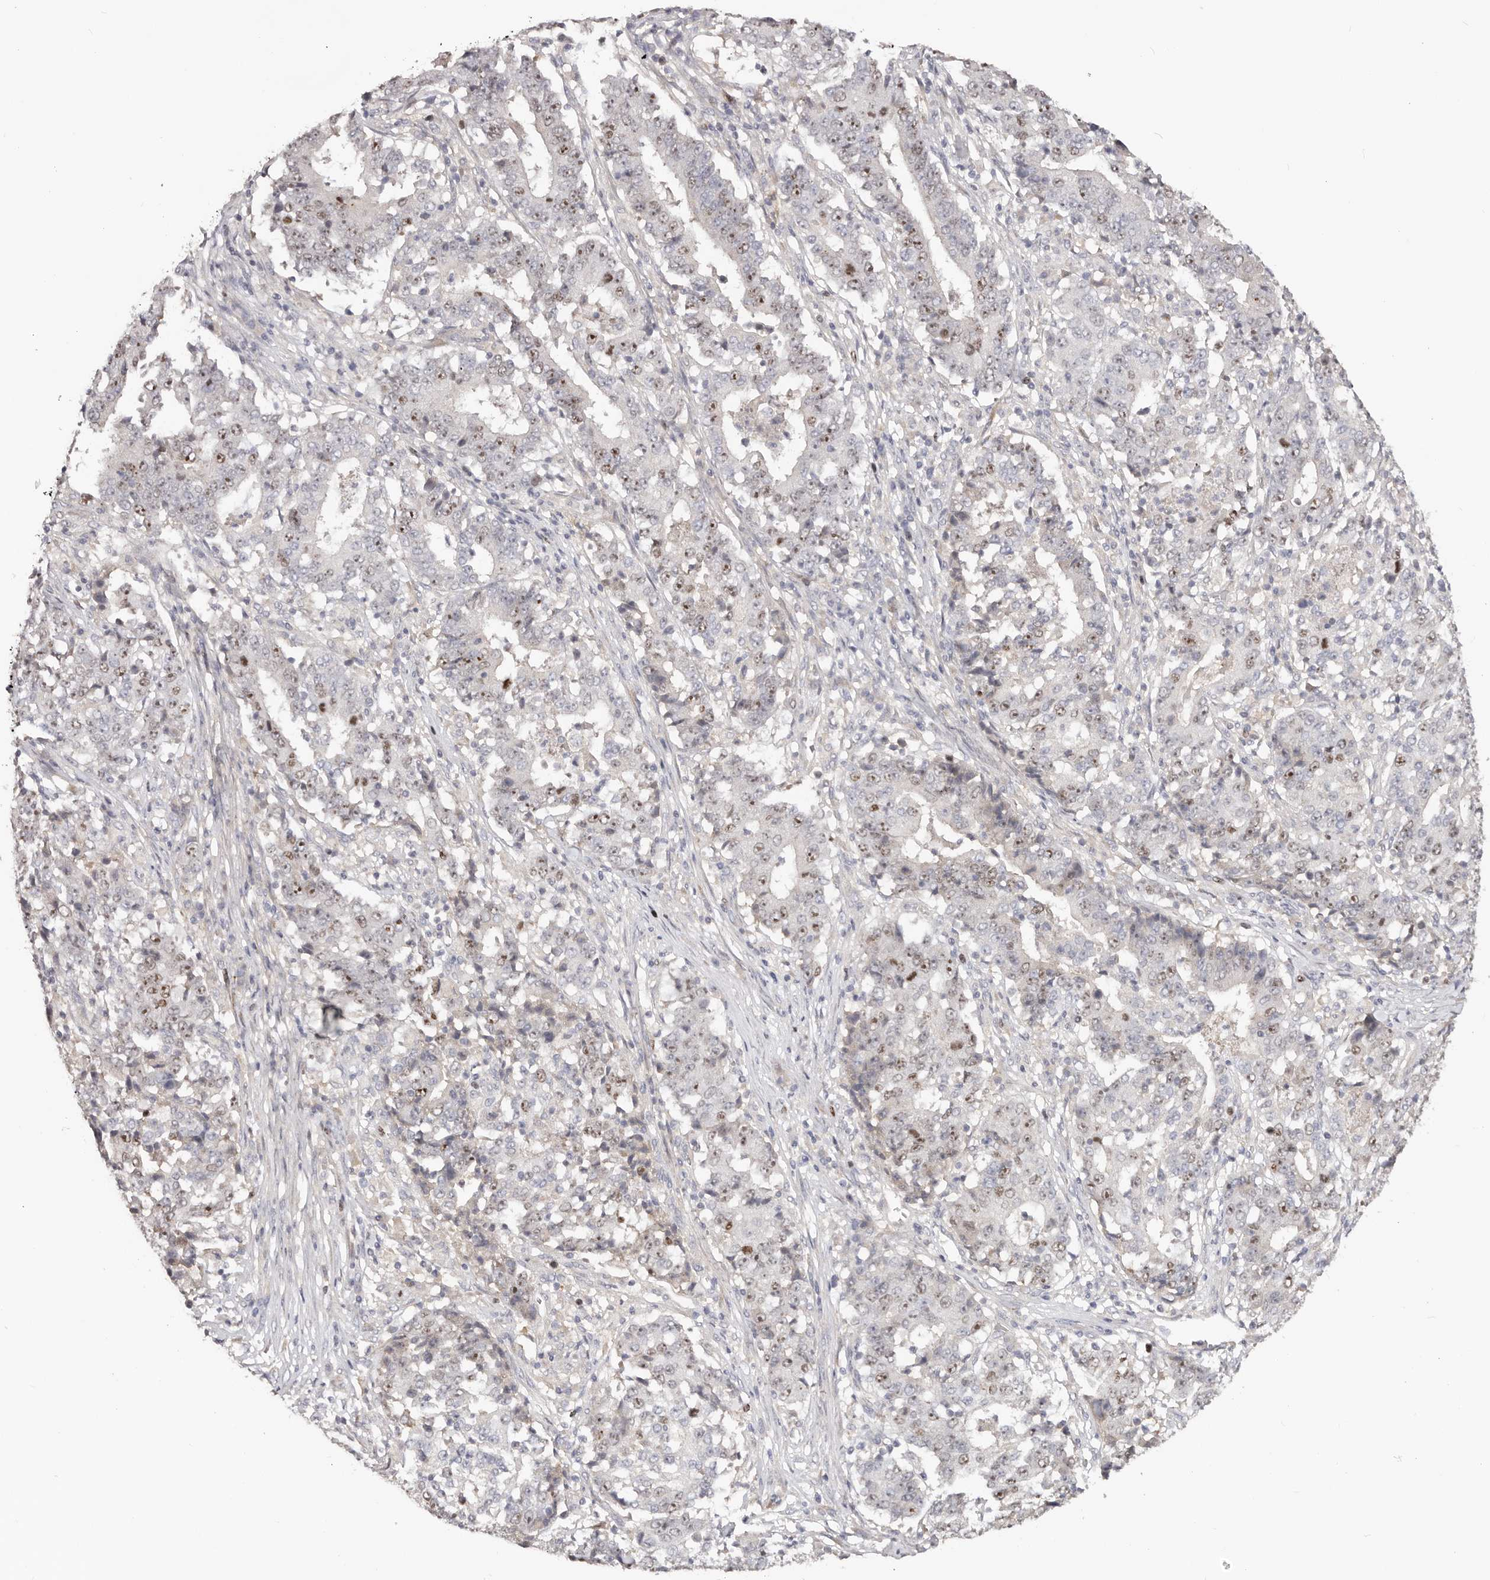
{"staining": {"intensity": "moderate", "quantity": "25%-75%", "location": "nuclear"}, "tissue": "stomach cancer", "cell_type": "Tumor cells", "image_type": "cancer", "snomed": [{"axis": "morphology", "description": "Adenocarcinoma, NOS"}, {"axis": "topography", "description": "Stomach"}], "caption": "Moderate nuclear staining for a protein is identified in about 25%-75% of tumor cells of adenocarcinoma (stomach) using immunohistochemistry (IHC).", "gene": "CCDC190", "patient": {"sex": "male", "age": 59}}